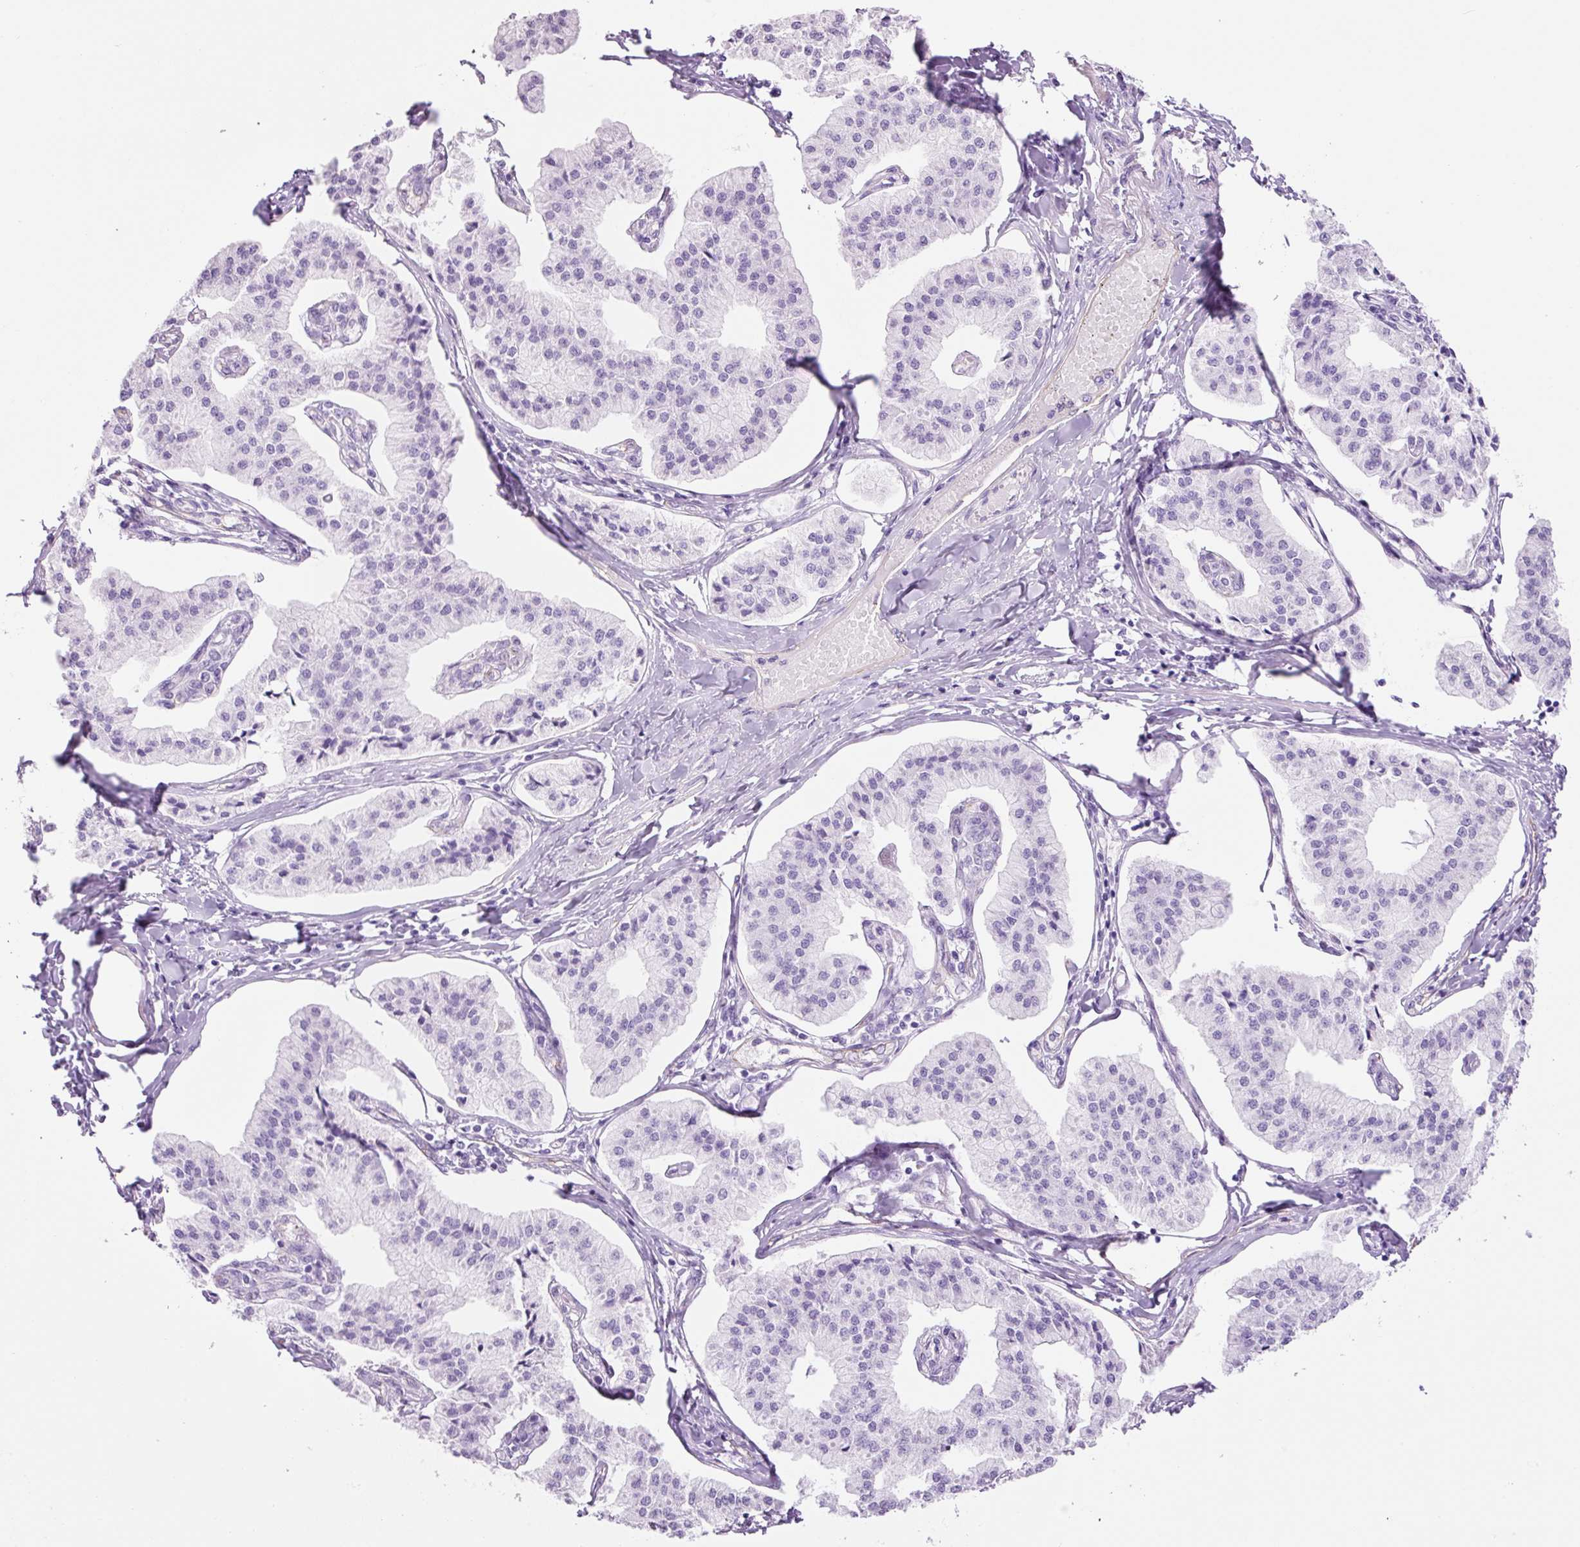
{"staining": {"intensity": "negative", "quantity": "none", "location": "none"}, "tissue": "pancreatic cancer", "cell_type": "Tumor cells", "image_type": "cancer", "snomed": [{"axis": "morphology", "description": "Adenocarcinoma, NOS"}, {"axis": "topography", "description": "Pancreas"}], "caption": "Tumor cells show no significant protein staining in adenocarcinoma (pancreatic).", "gene": "ADSS1", "patient": {"sex": "female", "age": 50}}